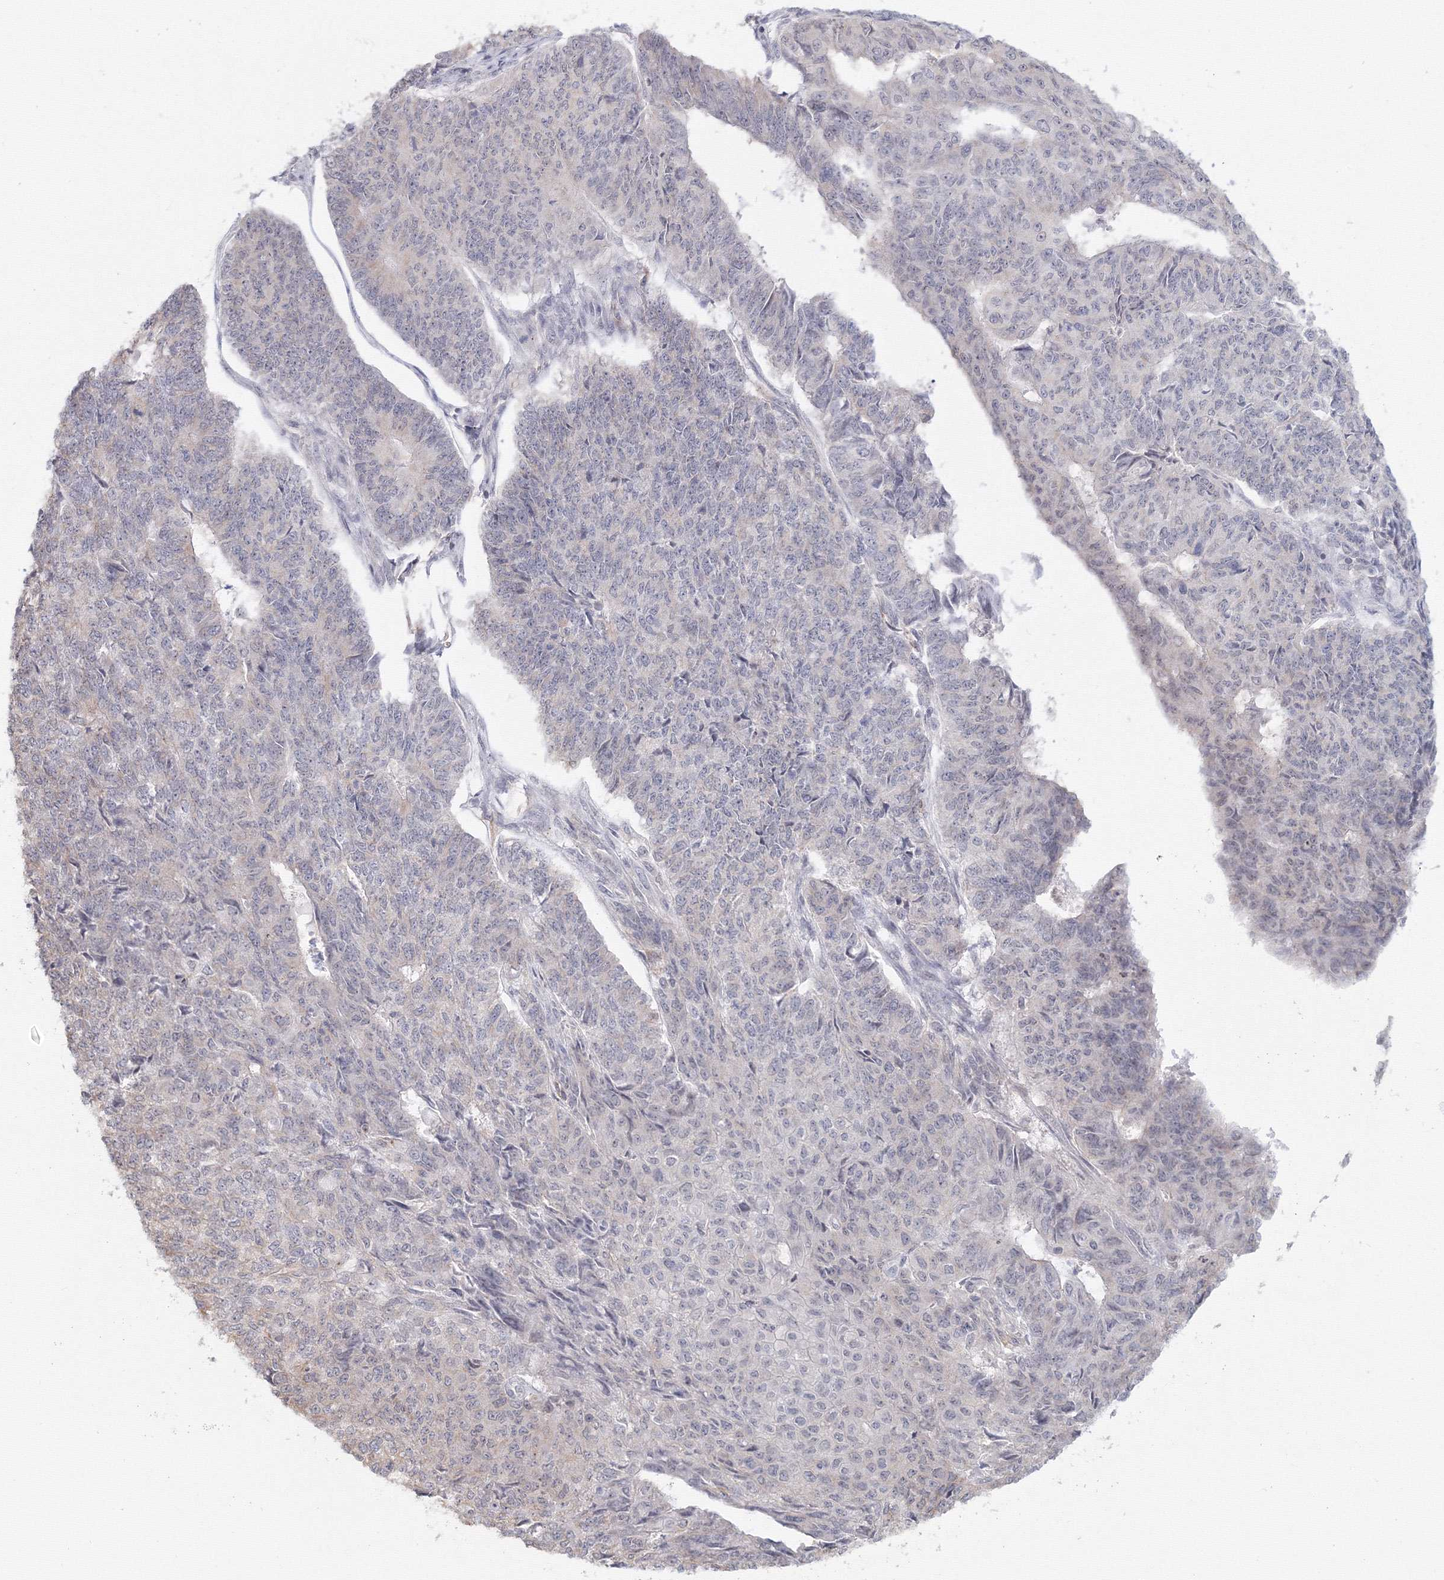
{"staining": {"intensity": "negative", "quantity": "none", "location": "none"}, "tissue": "endometrial cancer", "cell_type": "Tumor cells", "image_type": "cancer", "snomed": [{"axis": "morphology", "description": "Adenocarcinoma, NOS"}, {"axis": "topography", "description": "Endometrium"}], "caption": "Photomicrograph shows no significant protein positivity in tumor cells of endometrial cancer (adenocarcinoma).", "gene": "SLC7A7", "patient": {"sex": "female", "age": 32}}